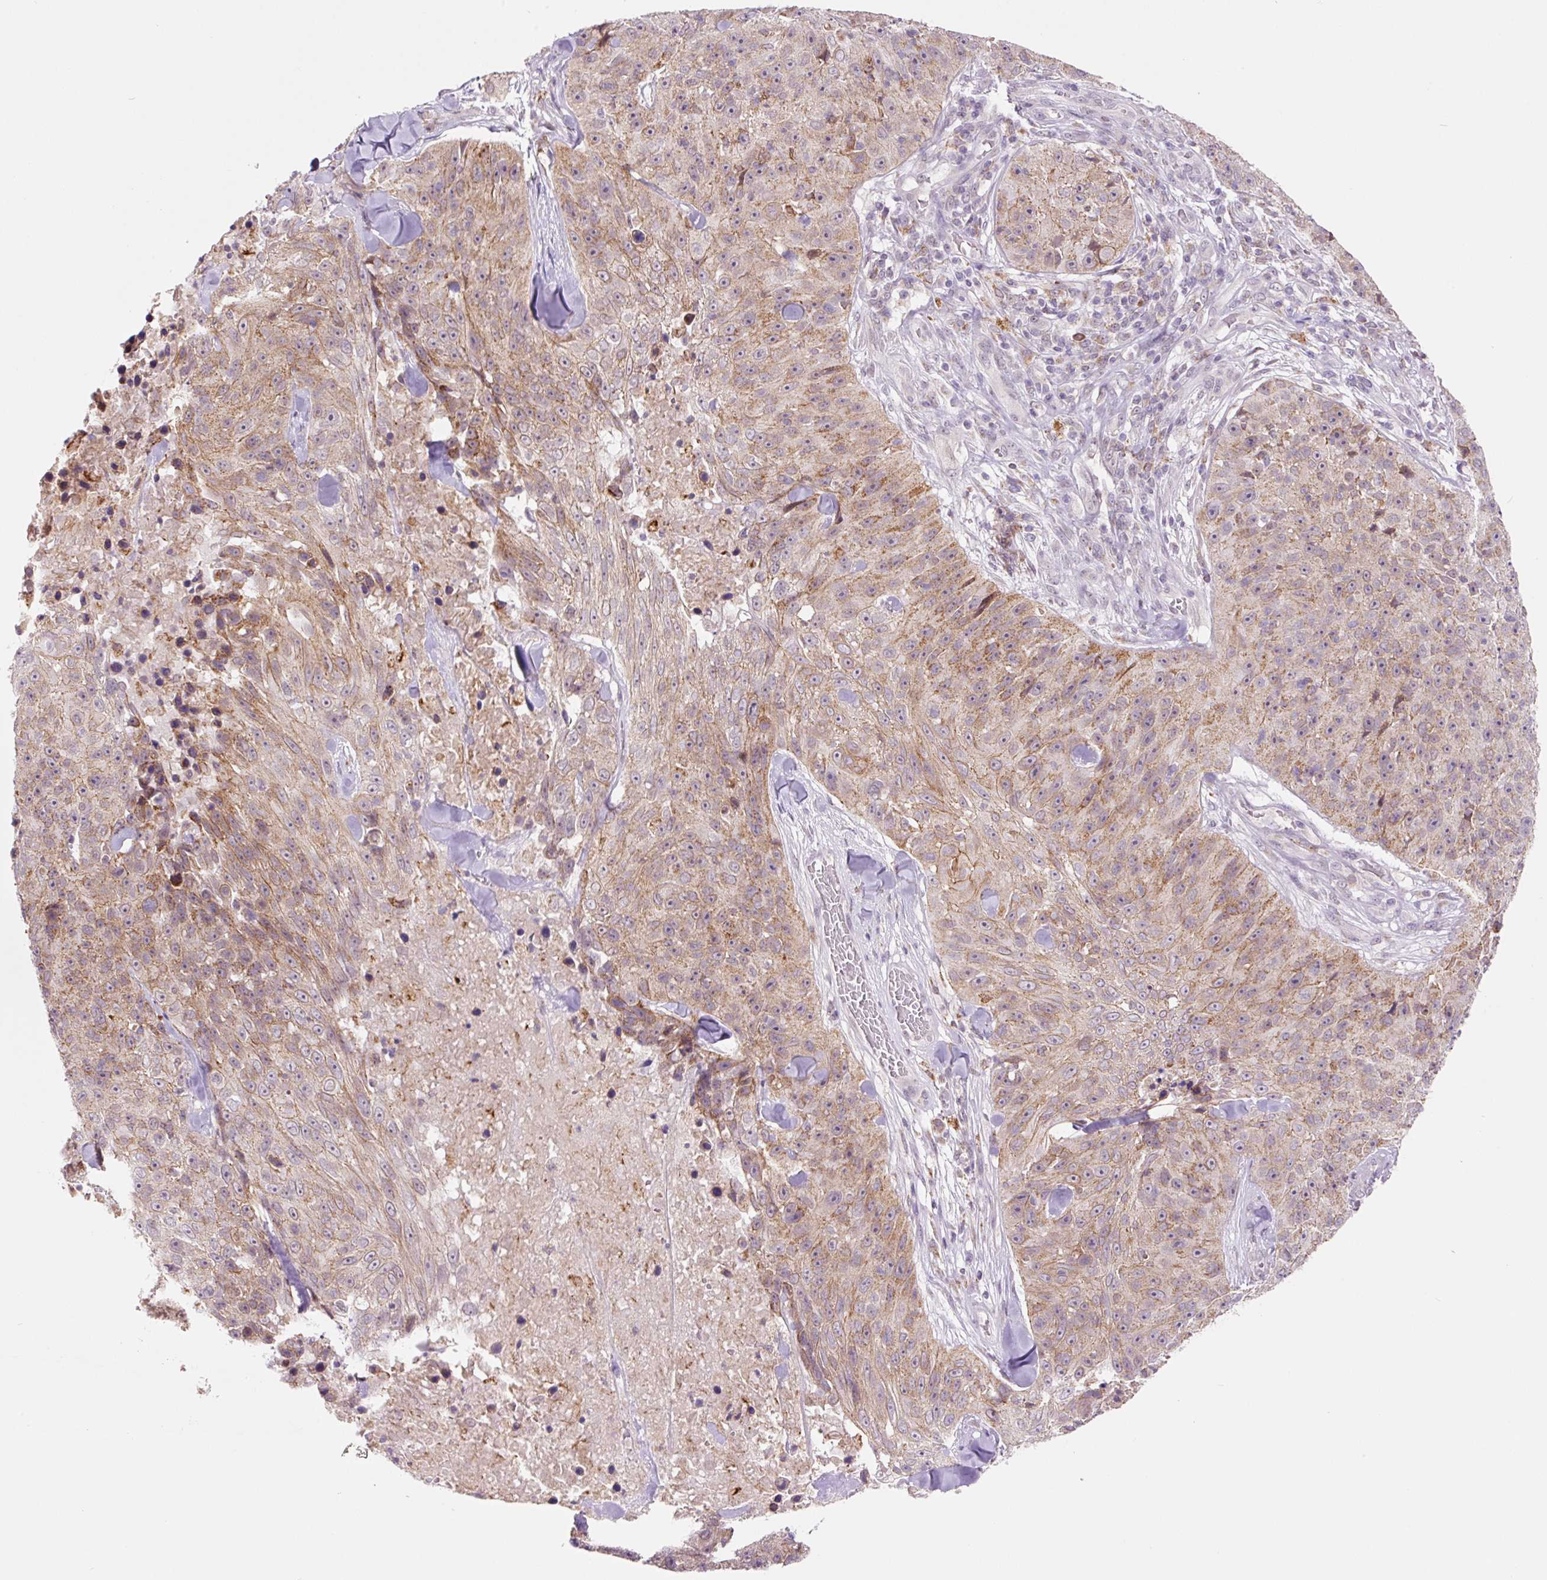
{"staining": {"intensity": "moderate", "quantity": ">75%", "location": "cytoplasmic/membranous"}, "tissue": "skin cancer", "cell_type": "Tumor cells", "image_type": "cancer", "snomed": [{"axis": "morphology", "description": "Squamous cell carcinoma, NOS"}, {"axis": "topography", "description": "Skin"}], "caption": "Immunohistochemical staining of human skin squamous cell carcinoma exhibits medium levels of moderate cytoplasmic/membranous positivity in about >75% of tumor cells. (Brightfield microscopy of DAB IHC at high magnification).", "gene": "PCK2", "patient": {"sex": "female", "age": 87}}